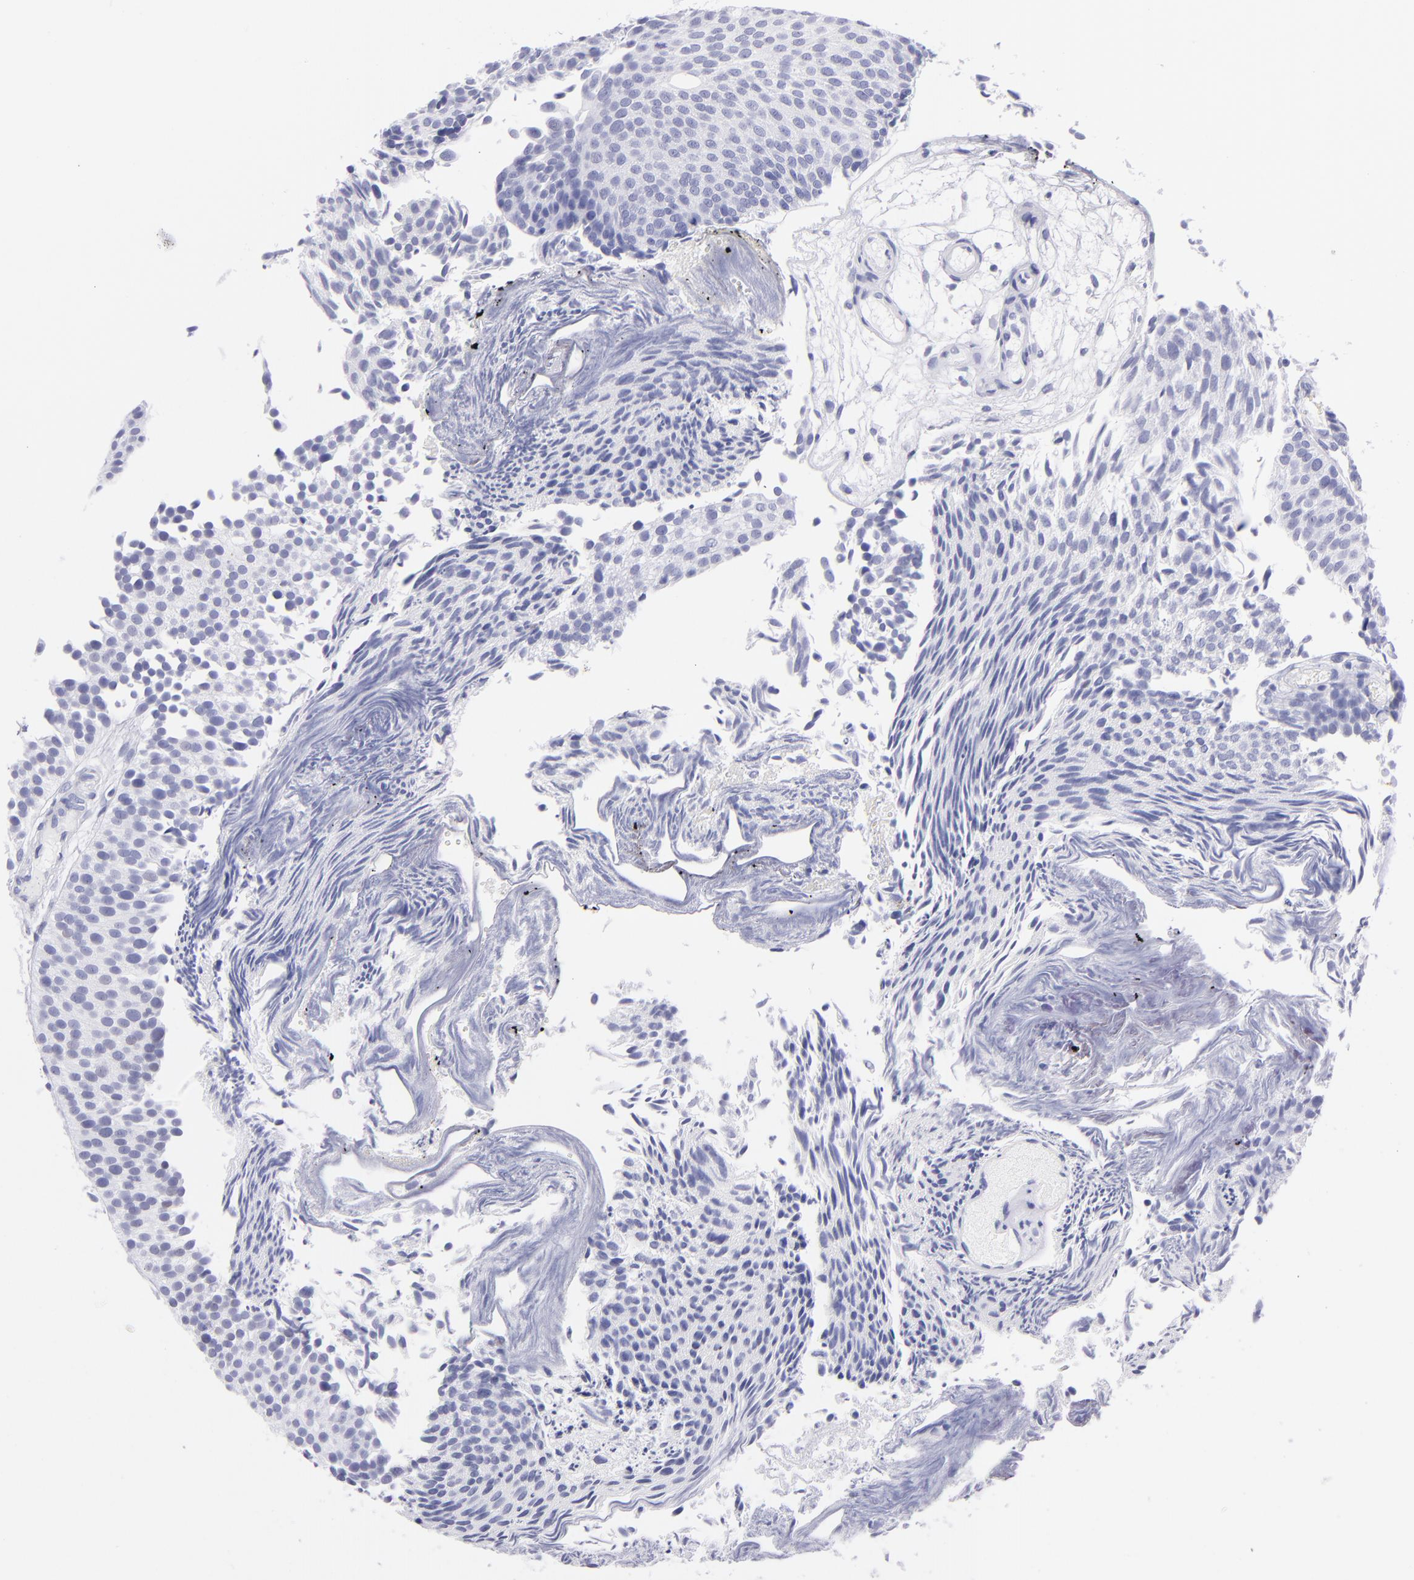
{"staining": {"intensity": "negative", "quantity": "none", "location": "none"}, "tissue": "urothelial cancer", "cell_type": "Tumor cells", "image_type": "cancer", "snomed": [{"axis": "morphology", "description": "Urothelial carcinoma, Low grade"}, {"axis": "topography", "description": "Urinary bladder"}], "caption": "Tumor cells are negative for protein expression in human urothelial cancer.", "gene": "PRPH", "patient": {"sex": "male", "age": 84}}